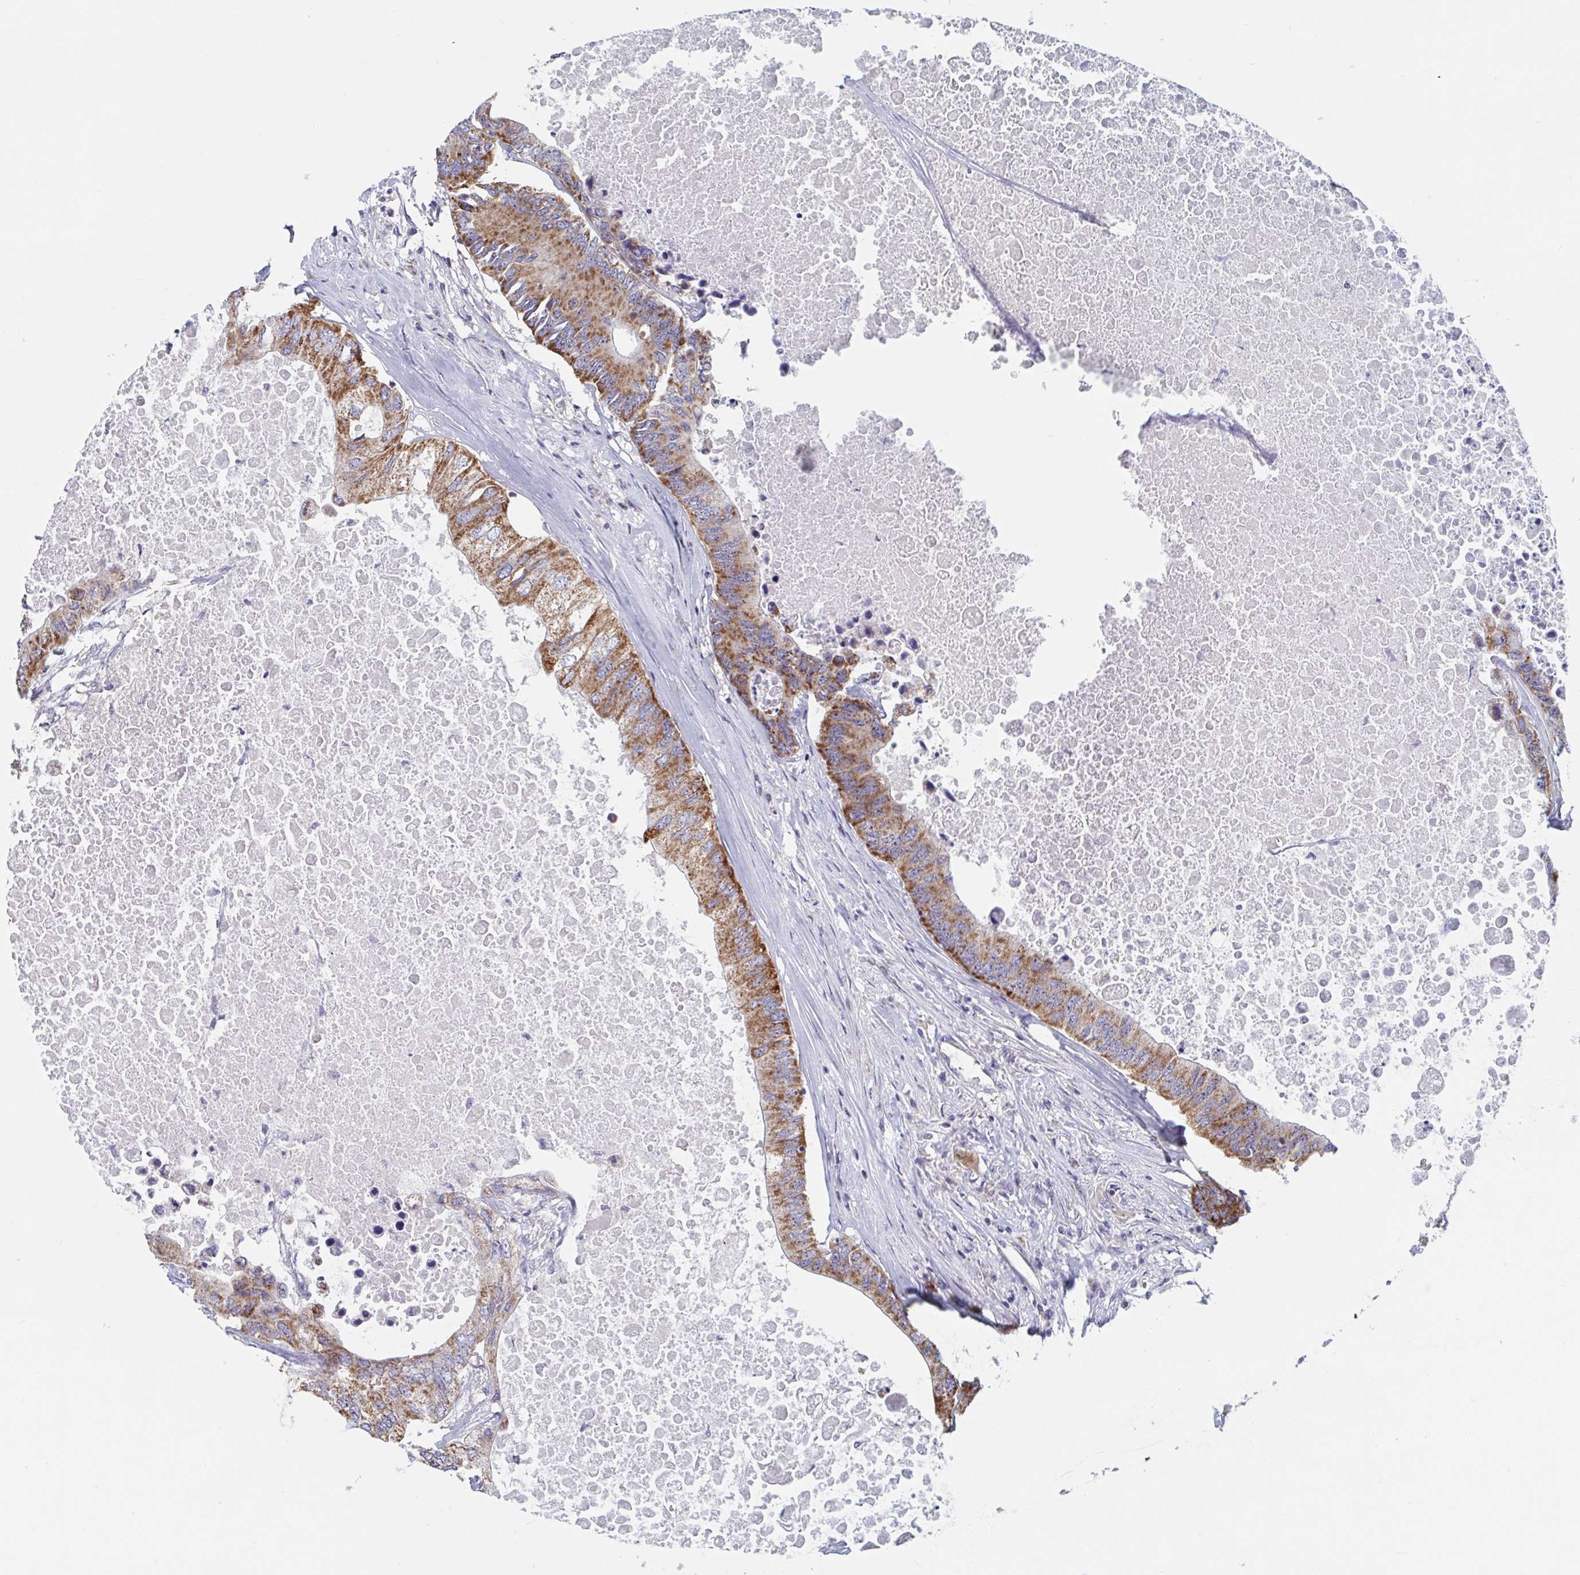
{"staining": {"intensity": "strong", "quantity": ">75%", "location": "cytoplasmic/membranous"}, "tissue": "colorectal cancer", "cell_type": "Tumor cells", "image_type": "cancer", "snomed": [{"axis": "morphology", "description": "Adenocarcinoma, NOS"}, {"axis": "topography", "description": "Colon"}], "caption": "Protein analysis of colorectal adenocarcinoma tissue shows strong cytoplasmic/membranous positivity in approximately >75% of tumor cells.", "gene": "MRPL53", "patient": {"sex": "male", "age": 71}}